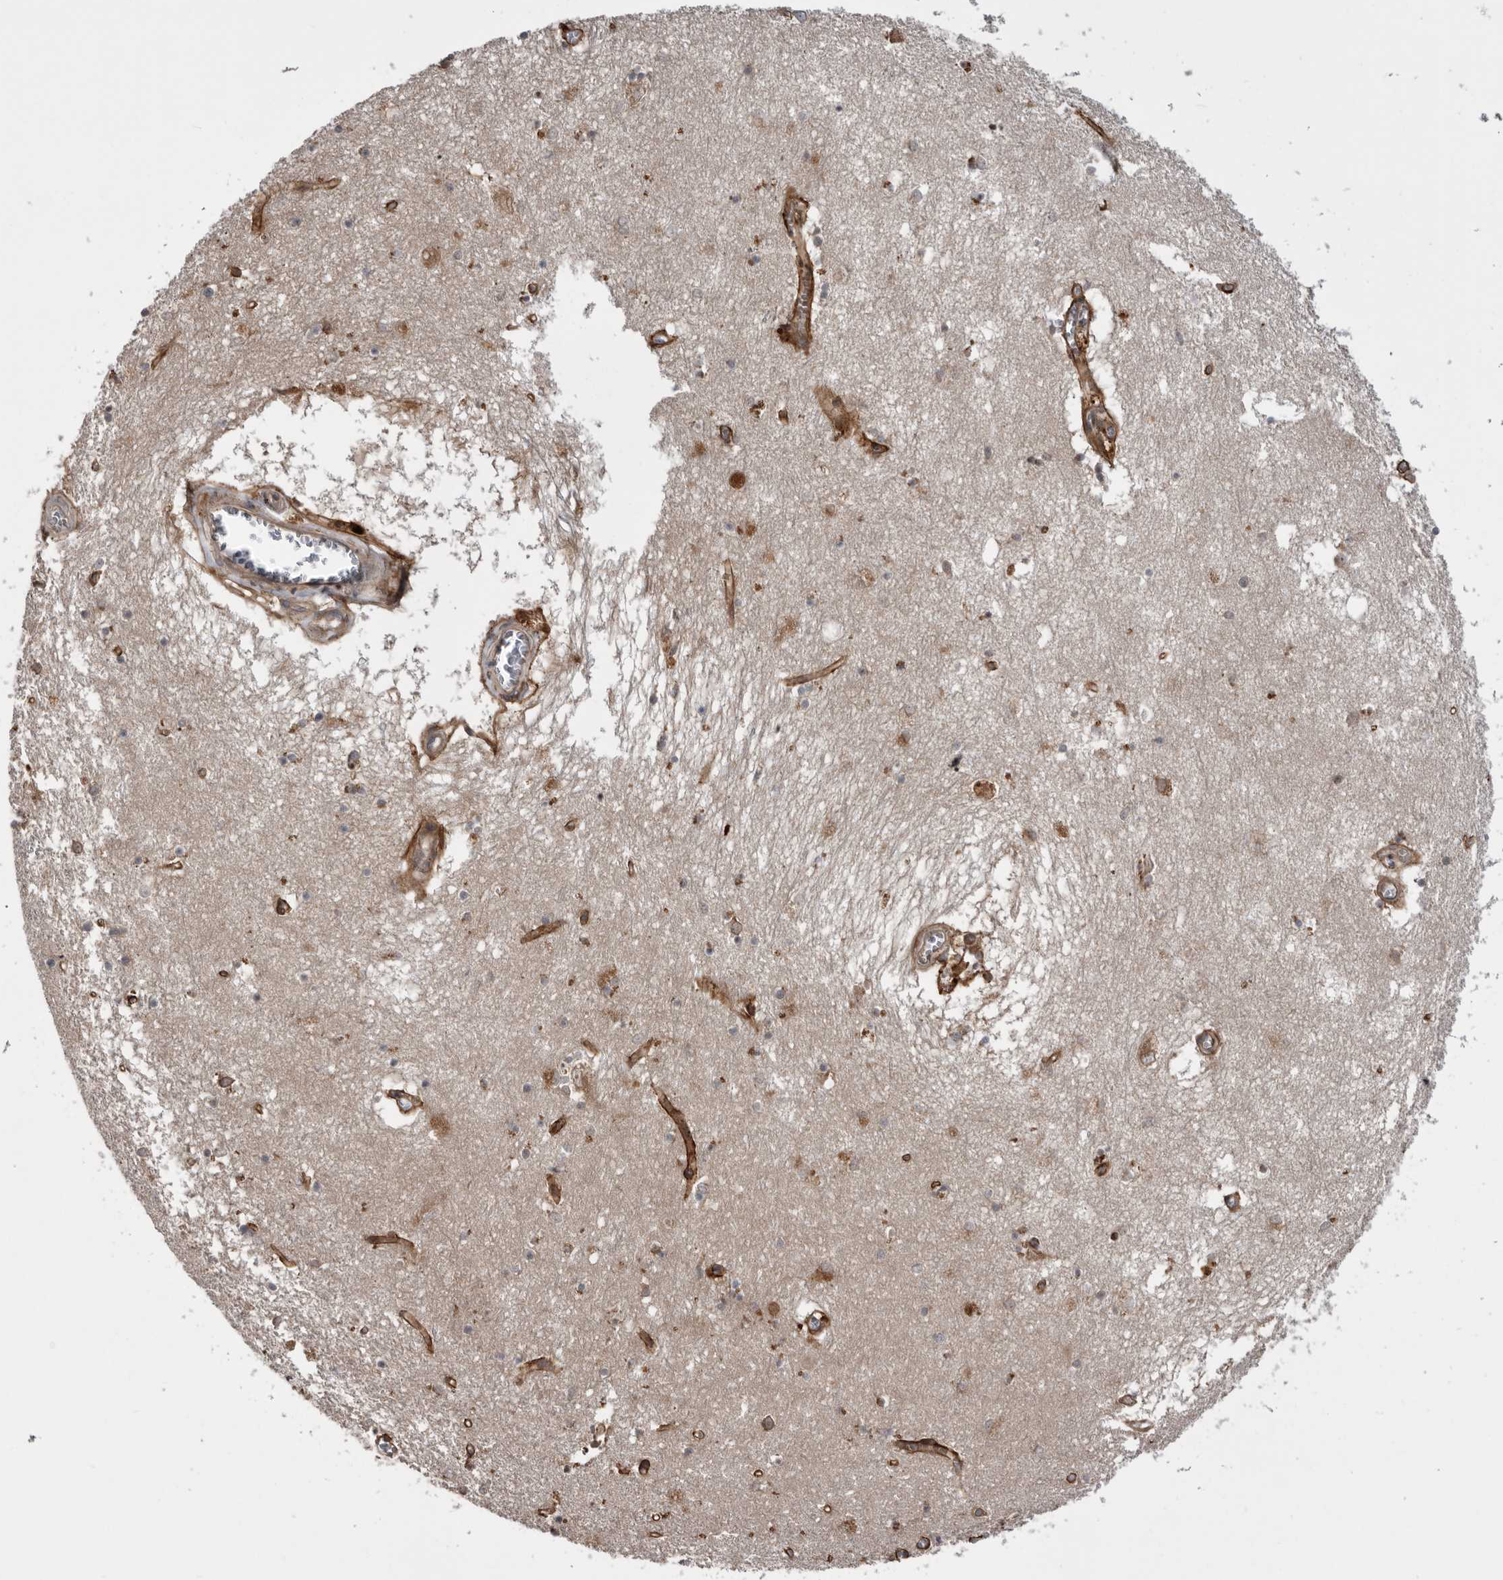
{"staining": {"intensity": "weak", "quantity": "<25%", "location": "cytoplasmic/membranous"}, "tissue": "hippocampus", "cell_type": "Glial cells", "image_type": "normal", "snomed": [{"axis": "morphology", "description": "Normal tissue, NOS"}, {"axis": "topography", "description": "Hippocampus"}], "caption": "Hippocampus stained for a protein using immunohistochemistry (IHC) reveals no expression glial cells.", "gene": "RAB3GAP2", "patient": {"sex": "male", "age": 70}}